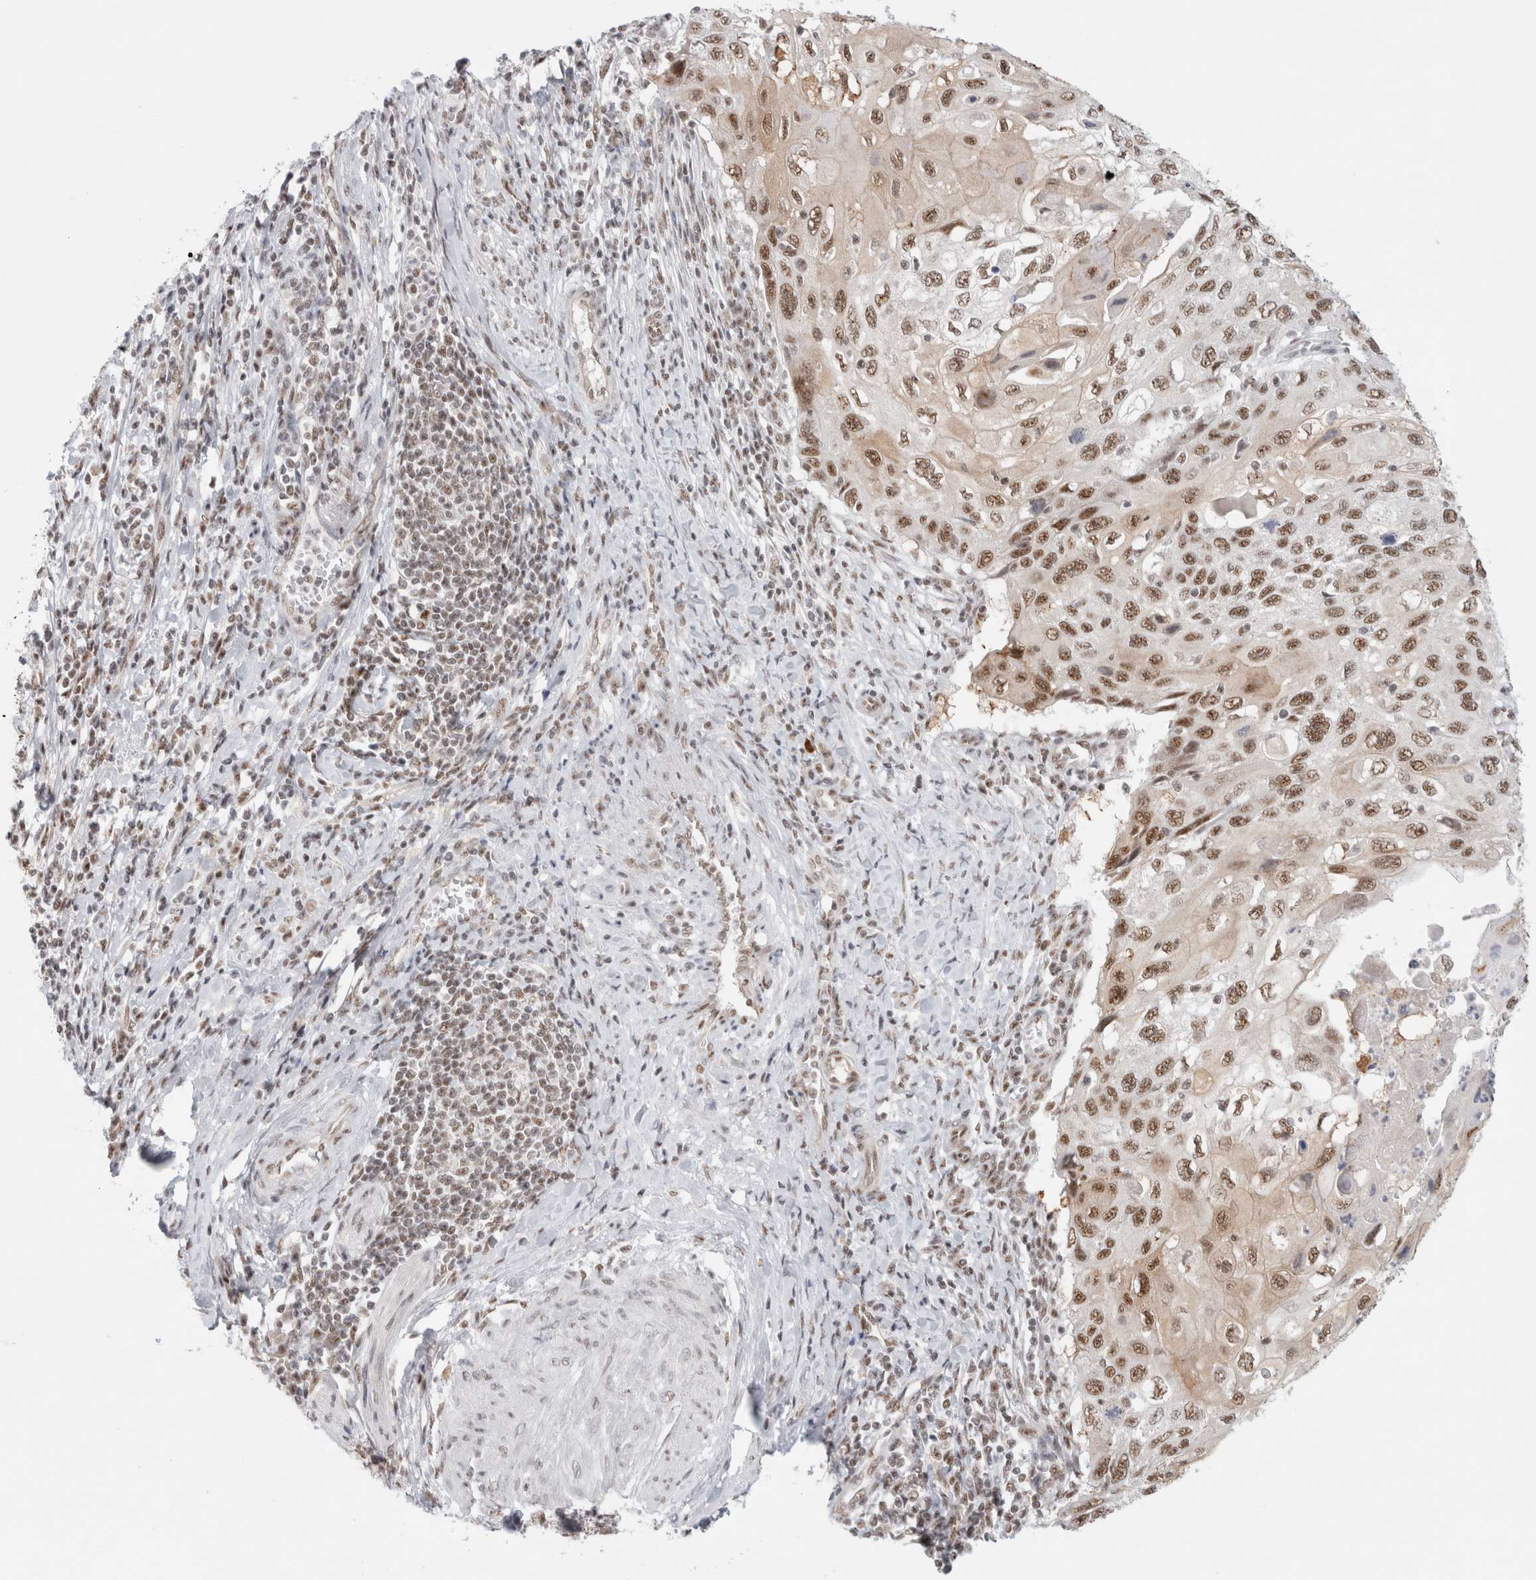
{"staining": {"intensity": "moderate", "quantity": ">75%", "location": "nuclear"}, "tissue": "cervical cancer", "cell_type": "Tumor cells", "image_type": "cancer", "snomed": [{"axis": "morphology", "description": "Squamous cell carcinoma, NOS"}, {"axis": "topography", "description": "Cervix"}], "caption": "Protein expression by immunohistochemistry (IHC) displays moderate nuclear expression in about >75% of tumor cells in cervical squamous cell carcinoma.", "gene": "TRMT12", "patient": {"sex": "female", "age": 70}}